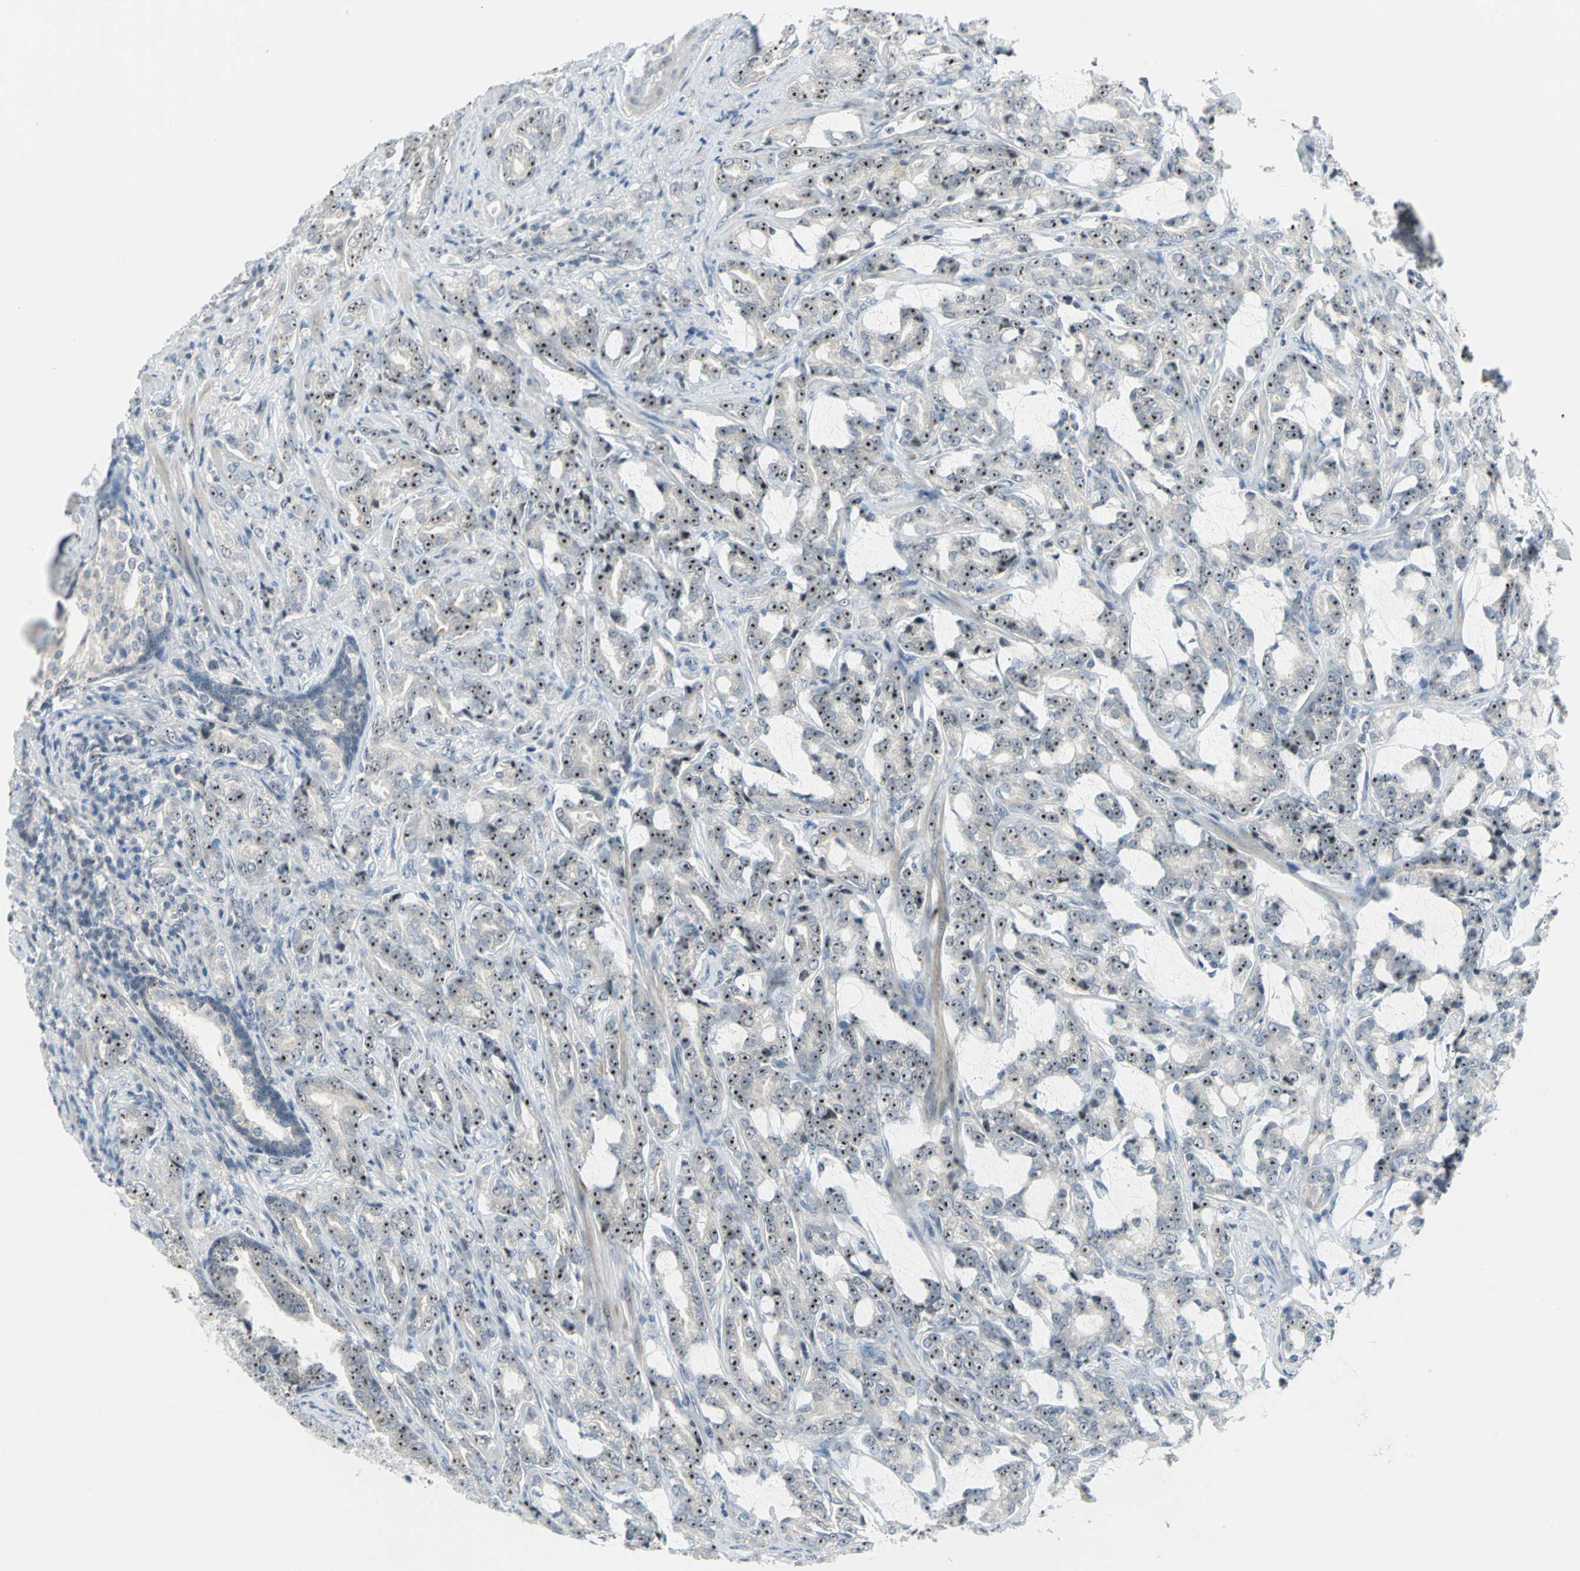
{"staining": {"intensity": "strong", "quantity": ">75%", "location": "nuclear"}, "tissue": "prostate cancer", "cell_type": "Tumor cells", "image_type": "cancer", "snomed": [{"axis": "morphology", "description": "Adenocarcinoma, Low grade"}, {"axis": "topography", "description": "Prostate"}], "caption": "An IHC image of neoplastic tissue is shown. Protein staining in brown highlights strong nuclear positivity in prostate cancer (low-grade adenocarcinoma) within tumor cells.", "gene": "MYBBP1A", "patient": {"sex": "male", "age": 58}}